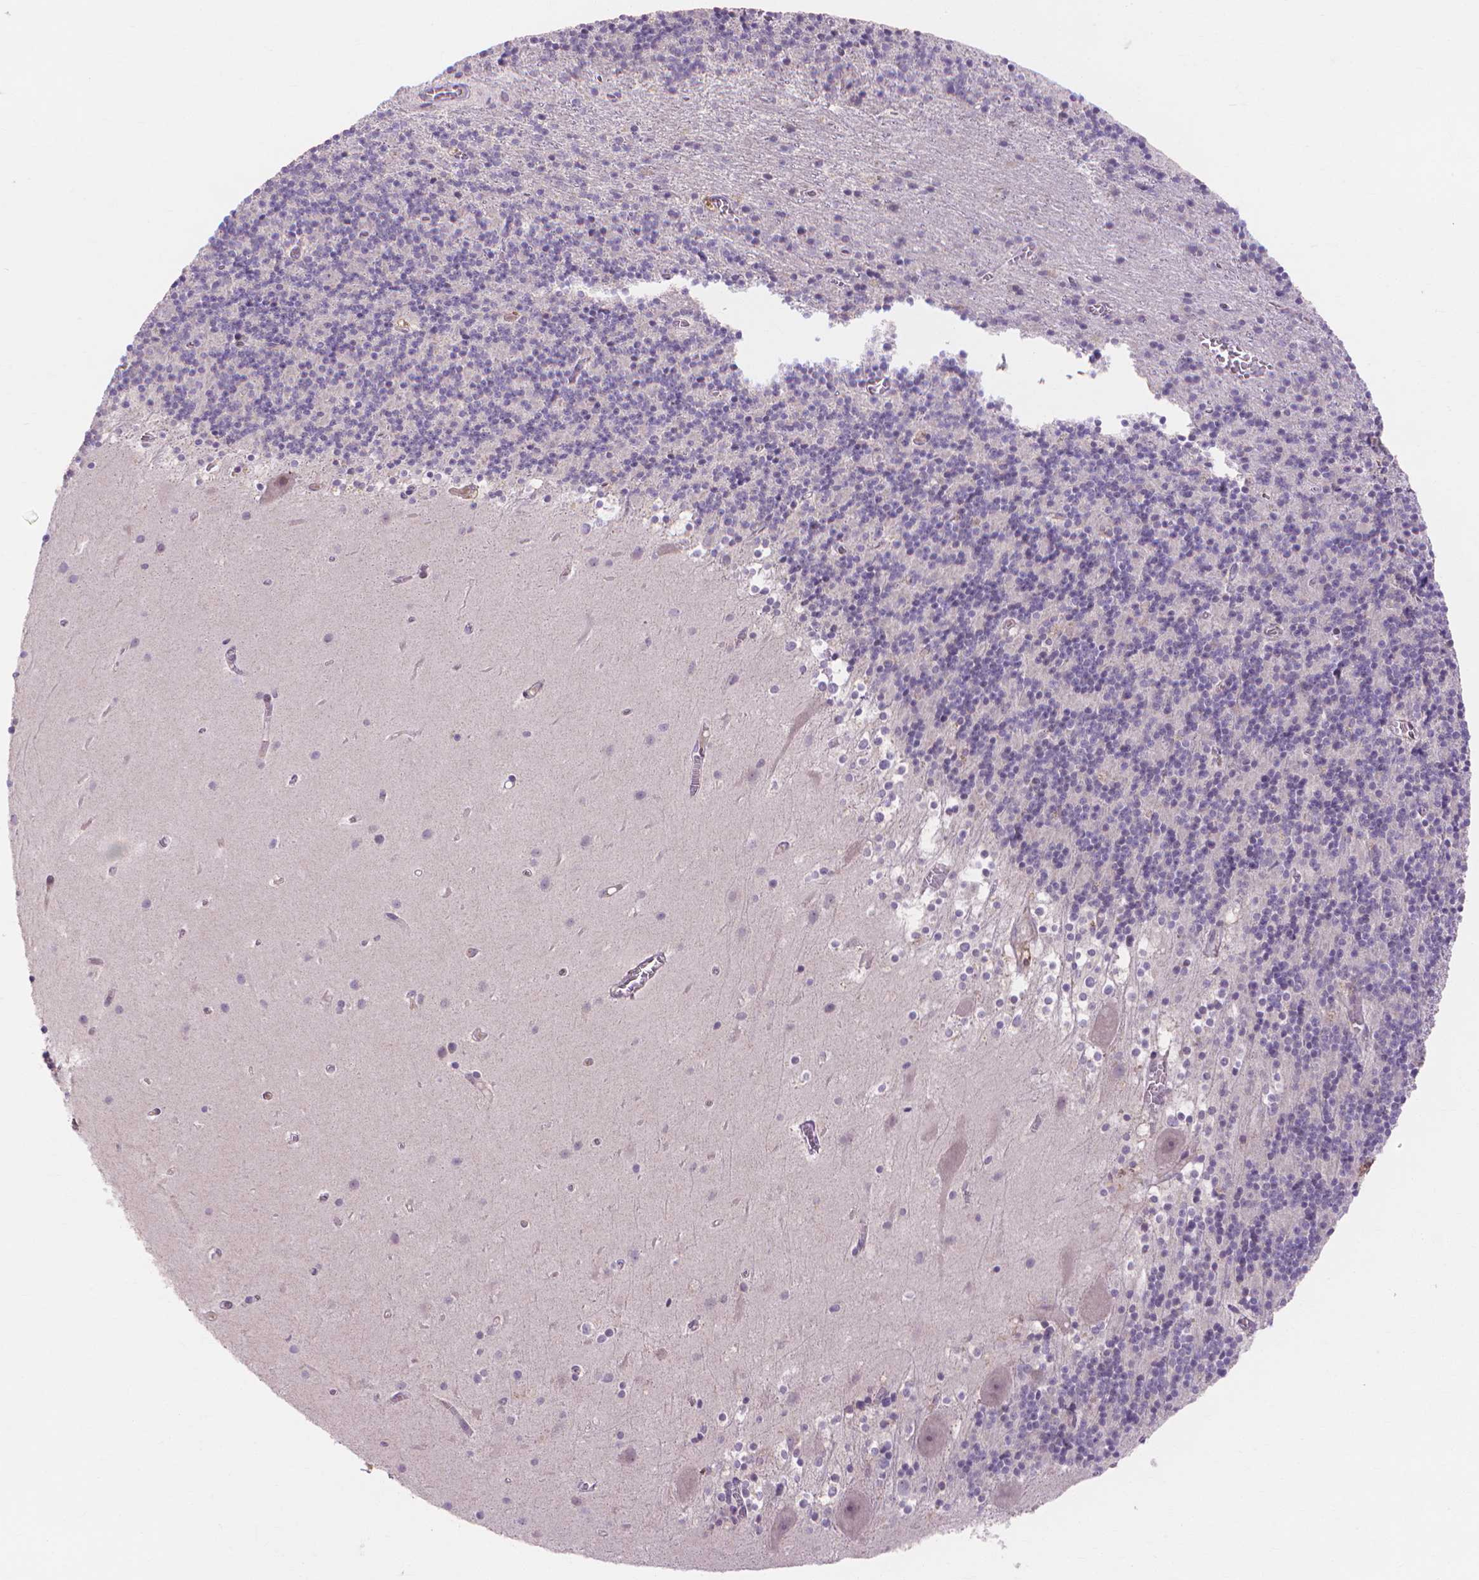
{"staining": {"intensity": "negative", "quantity": "none", "location": "none"}, "tissue": "cerebellum", "cell_type": "Cells in granular layer", "image_type": "normal", "snomed": [{"axis": "morphology", "description": "Normal tissue, NOS"}, {"axis": "topography", "description": "Cerebellum"}], "caption": "An IHC micrograph of benign cerebellum is shown. There is no staining in cells in granular layer of cerebellum. Brightfield microscopy of immunohistochemistry stained with DAB (brown) and hematoxylin (blue), captured at high magnification.", "gene": "PRDM13", "patient": {"sex": "male", "age": 70}}